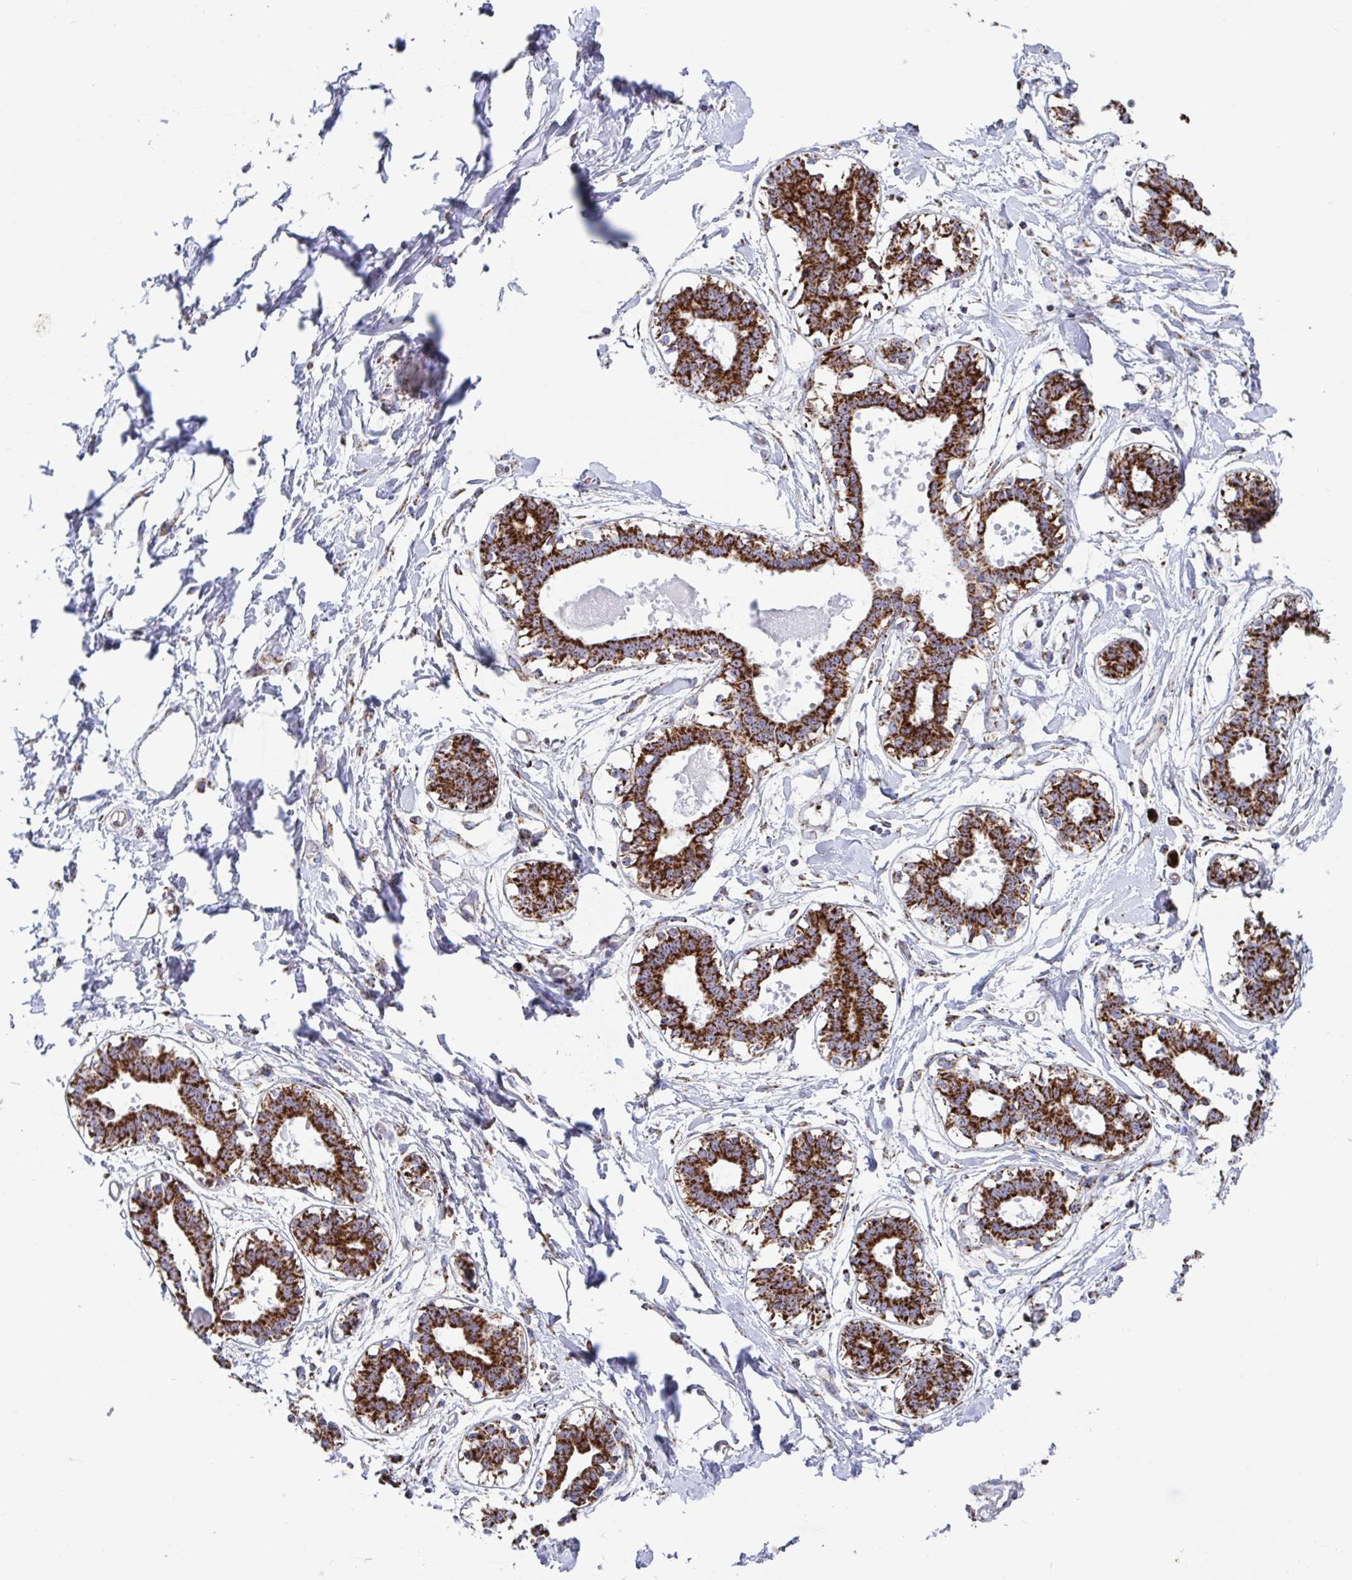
{"staining": {"intensity": "negative", "quantity": "none", "location": "none"}, "tissue": "breast", "cell_type": "Adipocytes", "image_type": "normal", "snomed": [{"axis": "morphology", "description": "Normal tissue, NOS"}, {"axis": "topography", "description": "Breast"}], "caption": "This is a micrograph of immunohistochemistry (IHC) staining of benign breast, which shows no expression in adipocytes.", "gene": "ATP5MJ", "patient": {"sex": "female", "age": 45}}